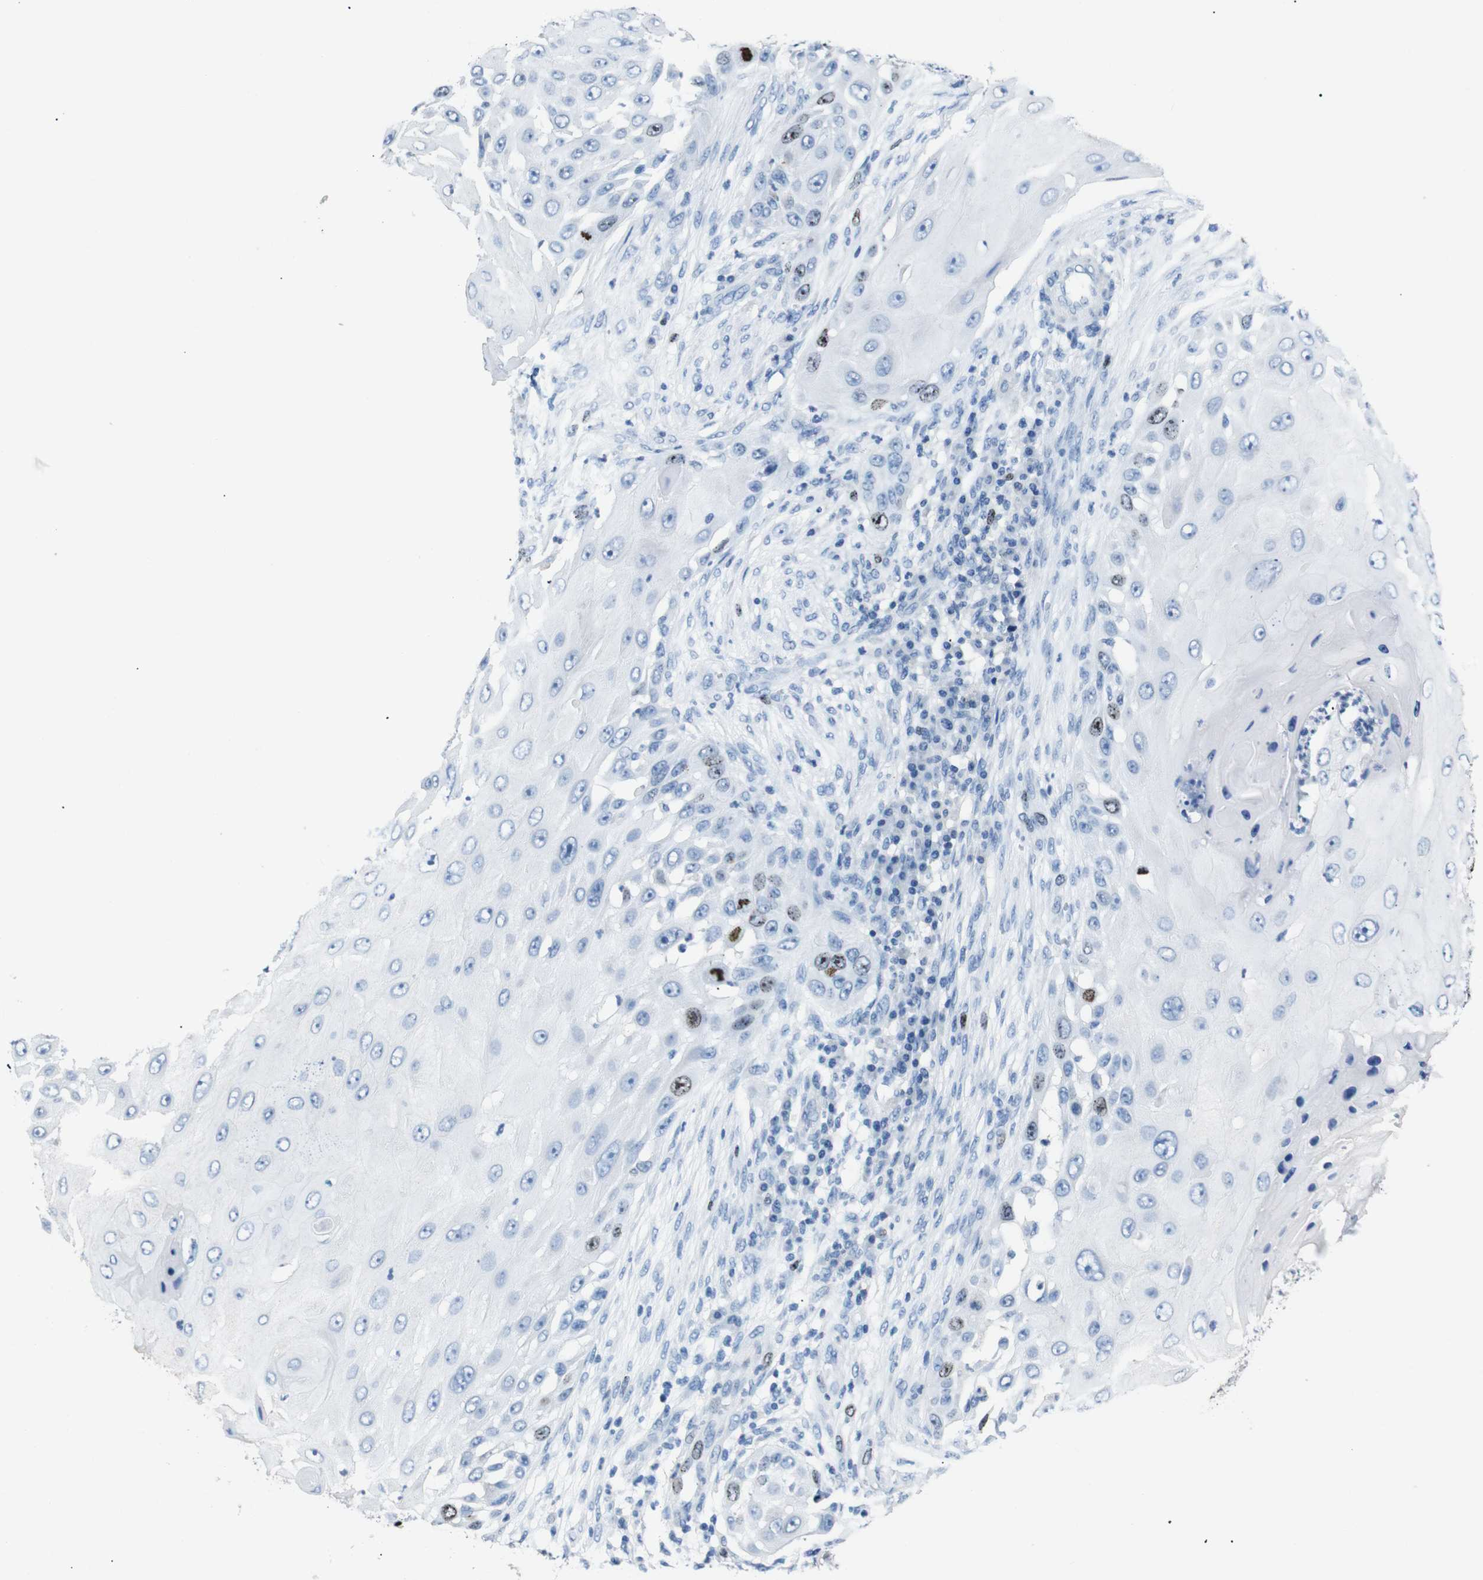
{"staining": {"intensity": "moderate", "quantity": "<25%", "location": "nuclear"}, "tissue": "skin cancer", "cell_type": "Tumor cells", "image_type": "cancer", "snomed": [{"axis": "morphology", "description": "Squamous cell carcinoma, NOS"}, {"axis": "topography", "description": "Skin"}], "caption": "A brown stain shows moderate nuclear positivity of a protein in squamous cell carcinoma (skin) tumor cells. (Brightfield microscopy of DAB IHC at high magnification).", "gene": "INCENP", "patient": {"sex": "female", "age": 44}}